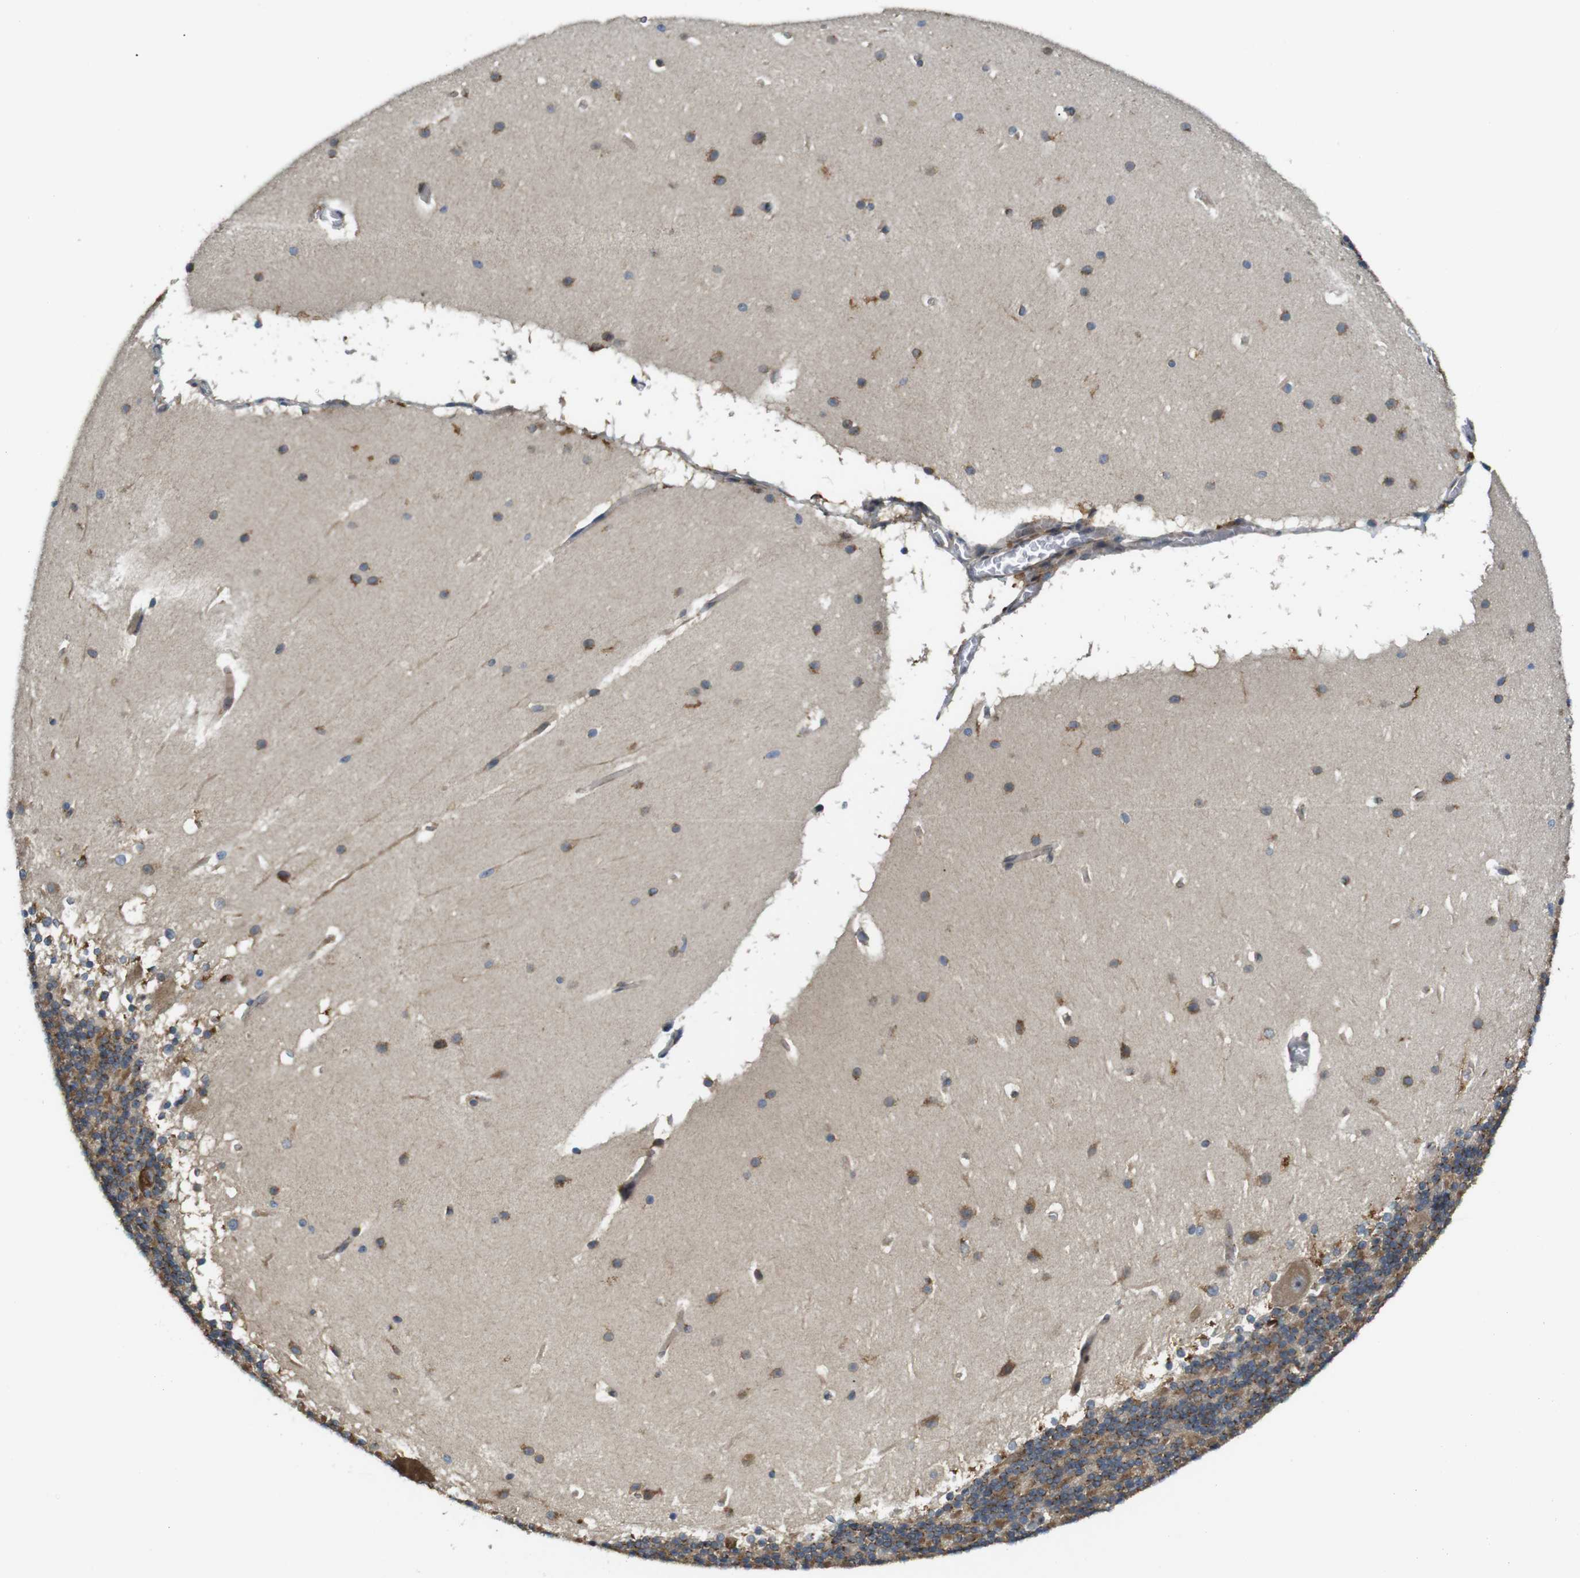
{"staining": {"intensity": "moderate", "quantity": ">75%", "location": "cytoplasmic/membranous"}, "tissue": "cerebellum", "cell_type": "Cells in granular layer", "image_type": "normal", "snomed": [{"axis": "morphology", "description": "Normal tissue, NOS"}, {"axis": "topography", "description": "Cerebellum"}], "caption": "Immunohistochemistry of normal human cerebellum demonstrates medium levels of moderate cytoplasmic/membranous positivity in approximately >75% of cells in granular layer.", "gene": "TMEM143", "patient": {"sex": "female", "age": 19}}